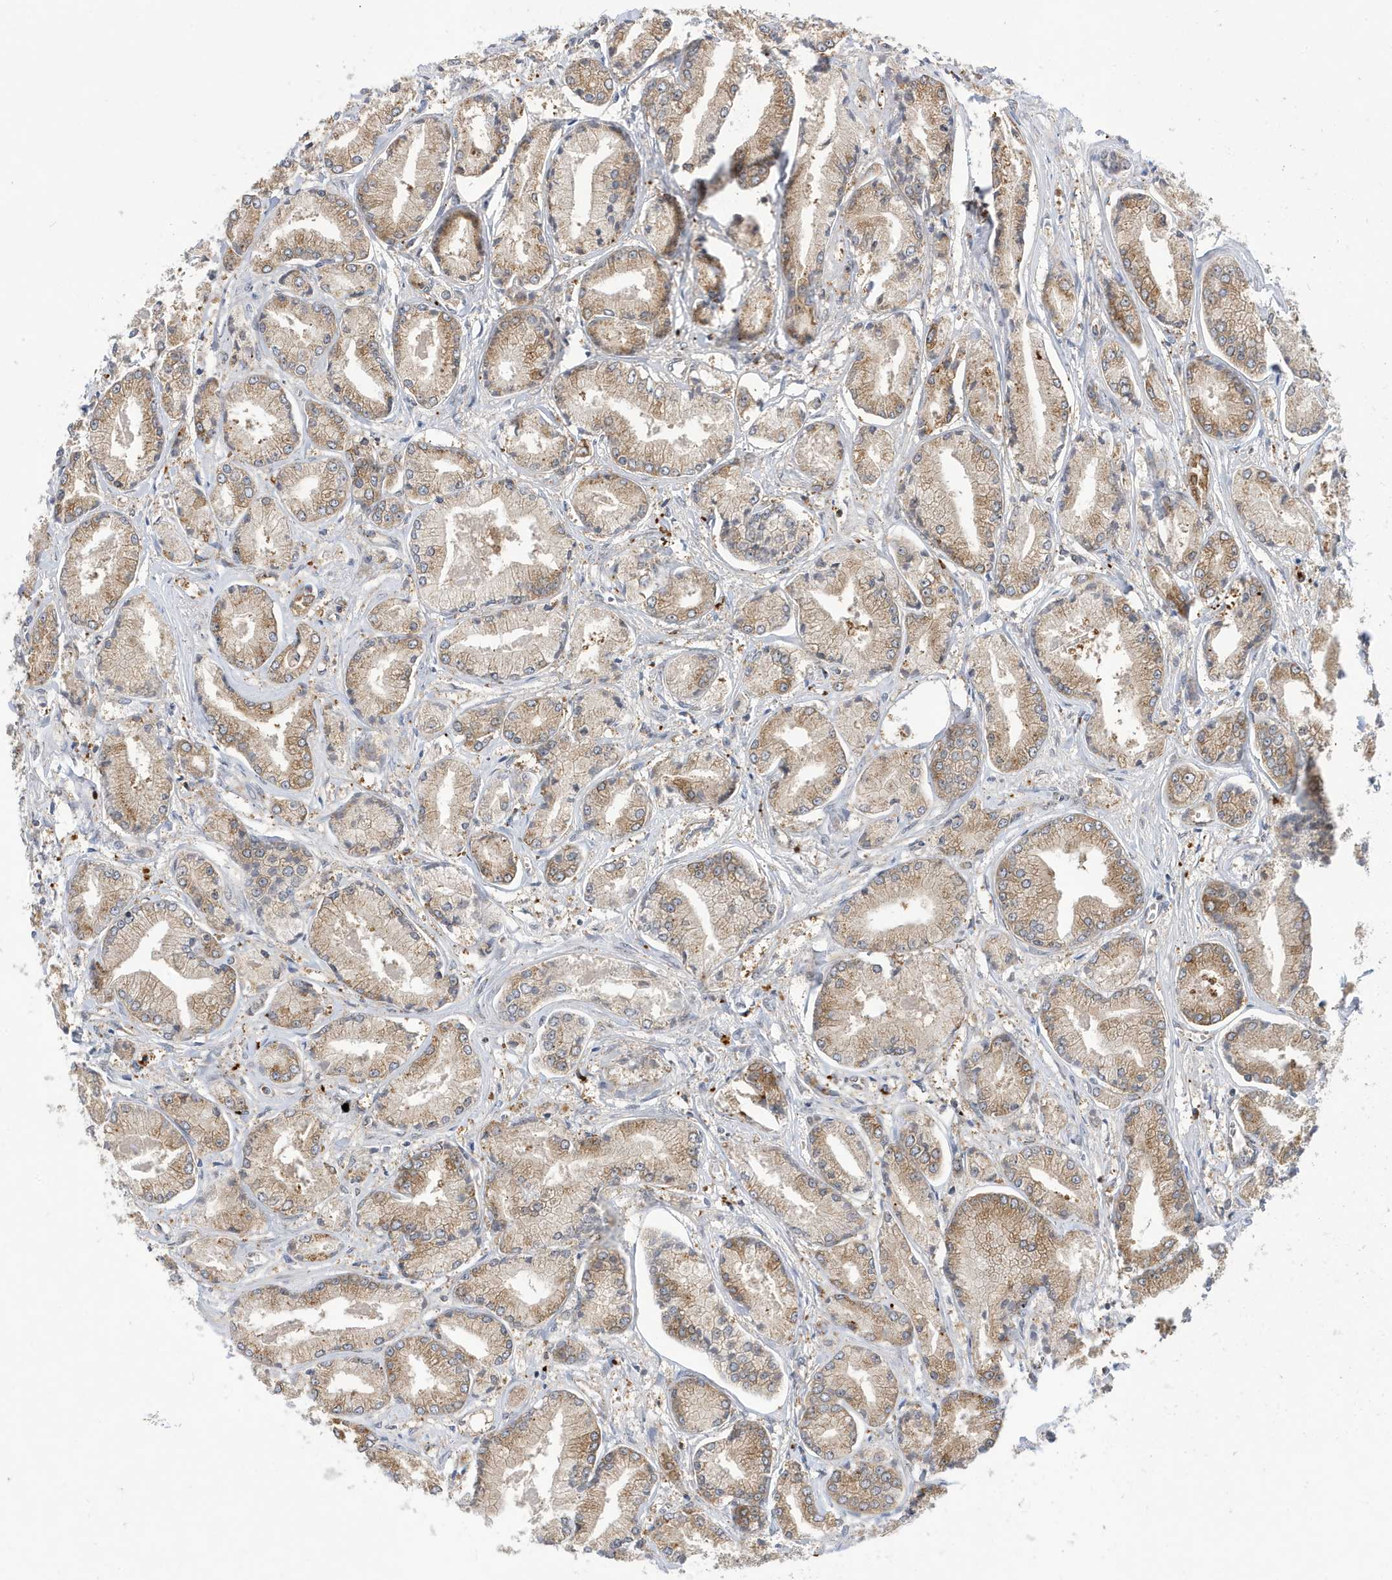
{"staining": {"intensity": "moderate", "quantity": ">75%", "location": "cytoplasmic/membranous"}, "tissue": "prostate cancer", "cell_type": "Tumor cells", "image_type": "cancer", "snomed": [{"axis": "morphology", "description": "Adenocarcinoma, Low grade"}, {"axis": "topography", "description": "Prostate"}], "caption": "Protein analysis of prostate cancer tissue demonstrates moderate cytoplasmic/membranous positivity in approximately >75% of tumor cells. (DAB IHC with brightfield microscopy, high magnification).", "gene": "ZNF507", "patient": {"sex": "male", "age": 60}}